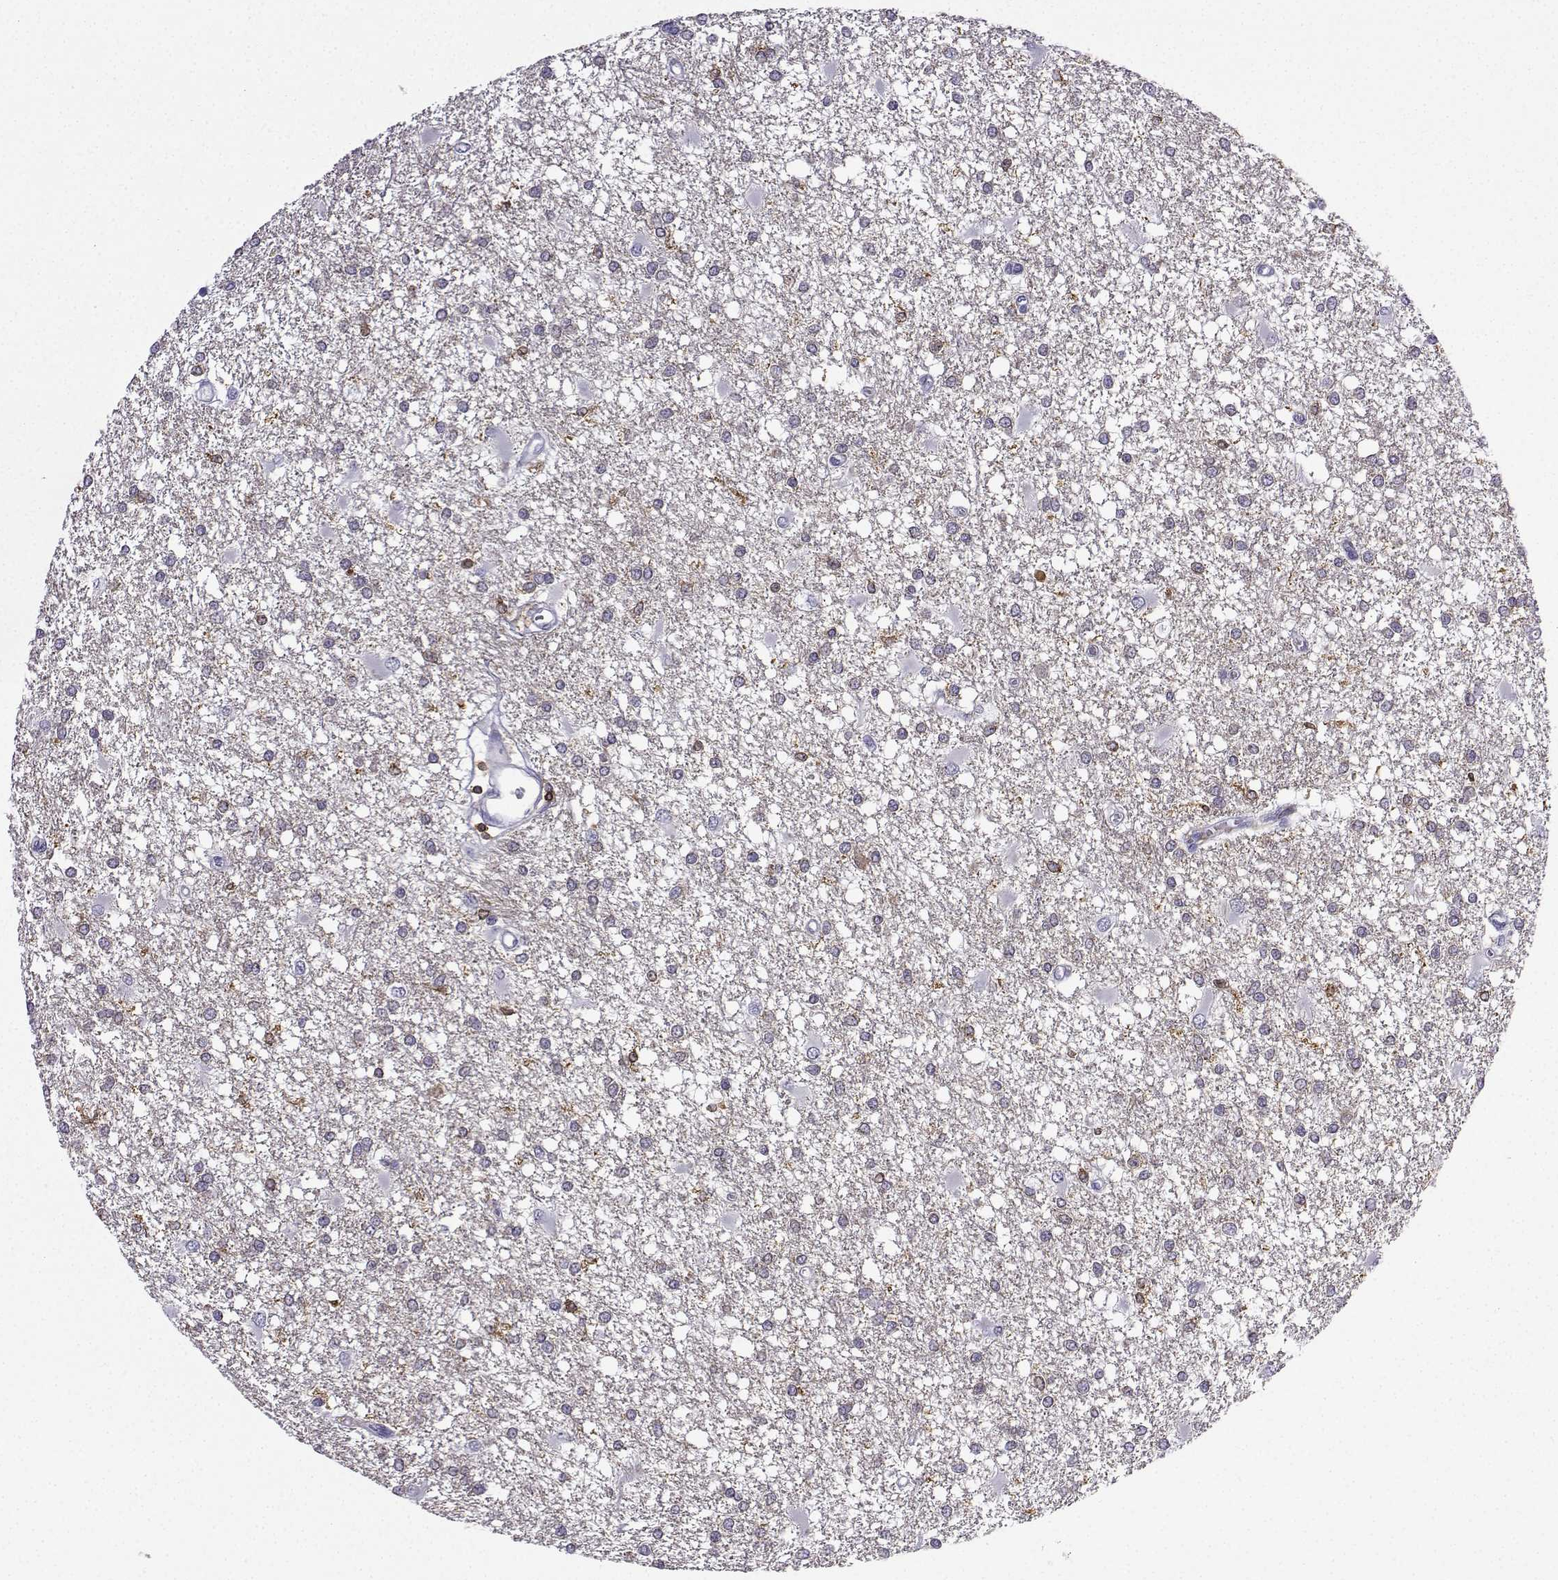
{"staining": {"intensity": "negative", "quantity": "none", "location": "none"}, "tissue": "glioma", "cell_type": "Tumor cells", "image_type": "cancer", "snomed": [{"axis": "morphology", "description": "Glioma, malignant, High grade"}, {"axis": "topography", "description": "Cerebral cortex"}], "caption": "Immunohistochemistry (IHC) micrograph of human glioma stained for a protein (brown), which displays no expression in tumor cells. (DAB immunohistochemistry (IHC), high magnification).", "gene": "DOCK10", "patient": {"sex": "male", "age": 79}}